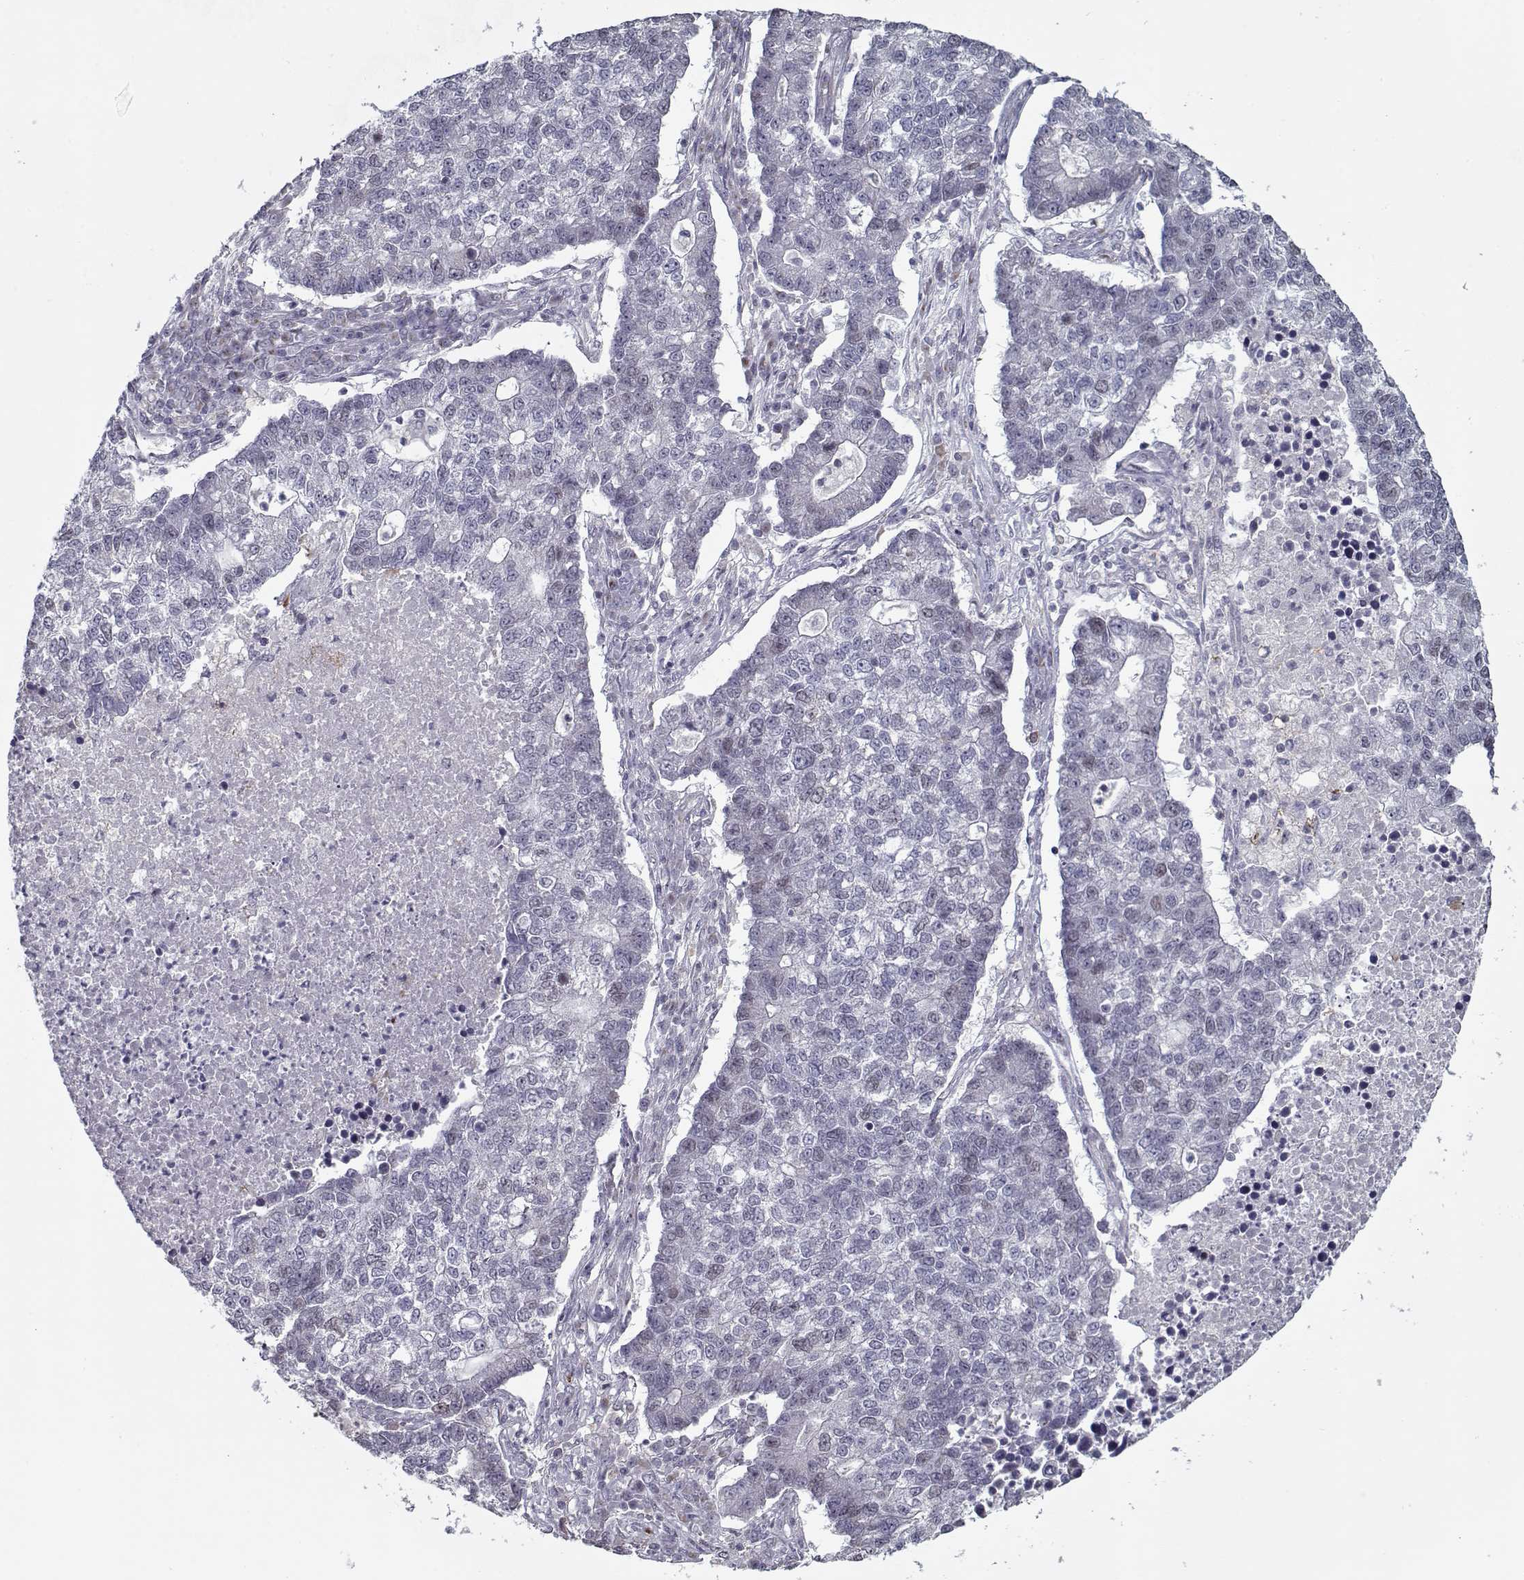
{"staining": {"intensity": "negative", "quantity": "none", "location": "none"}, "tissue": "lung cancer", "cell_type": "Tumor cells", "image_type": "cancer", "snomed": [{"axis": "morphology", "description": "Adenocarcinoma, NOS"}, {"axis": "topography", "description": "Lung"}], "caption": "Immunohistochemistry (IHC) photomicrograph of lung adenocarcinoma stained for a protein (brown), which demonstrates no expression in tumor cells.", "gene": "SEC16B", "patient": {"sex": "male", "age": 57}}